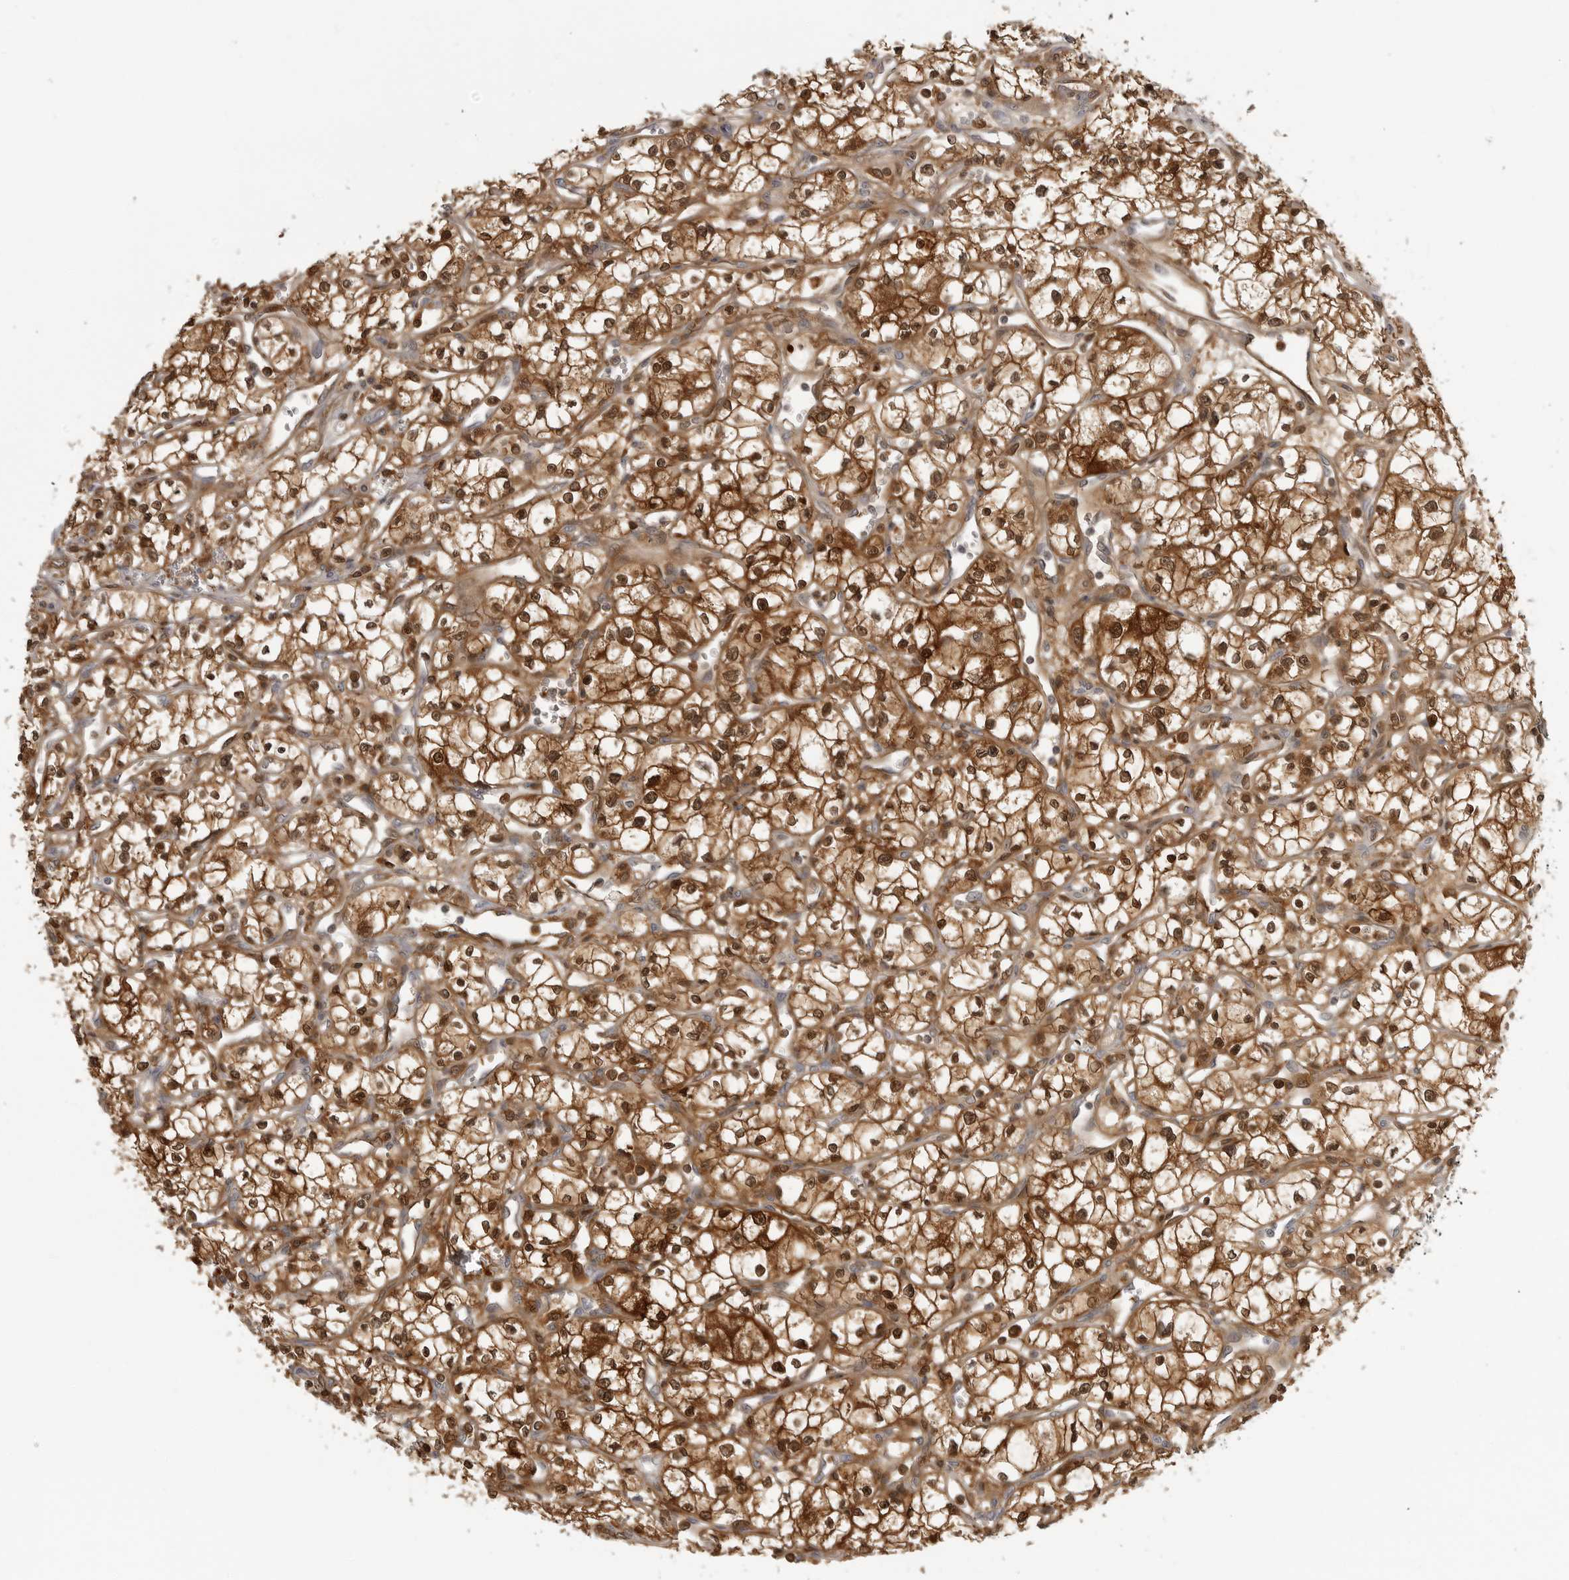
{"staining": {"intensity": "strong", "quantity": ">75%", "location": "cytoplasmic/membranous,nuclear"}, "tissue": "renal cancer", "cell_type": "Tumor cells", "image_type": "cancer", "snomed": [{"axis": "morphology", "description": "Adenocarcinoma, NOS"}, {"axis": "topography", "description": "Kidney"}], "caption": "A micrograph of human renal cancer (adenocarcinoma) stained for a protein reveals strong cytoplasmic/membranous and nuclear brown staining in tumor cells.", "gene": "CTIF", "patient": {"sex": "male", "age": 59}}